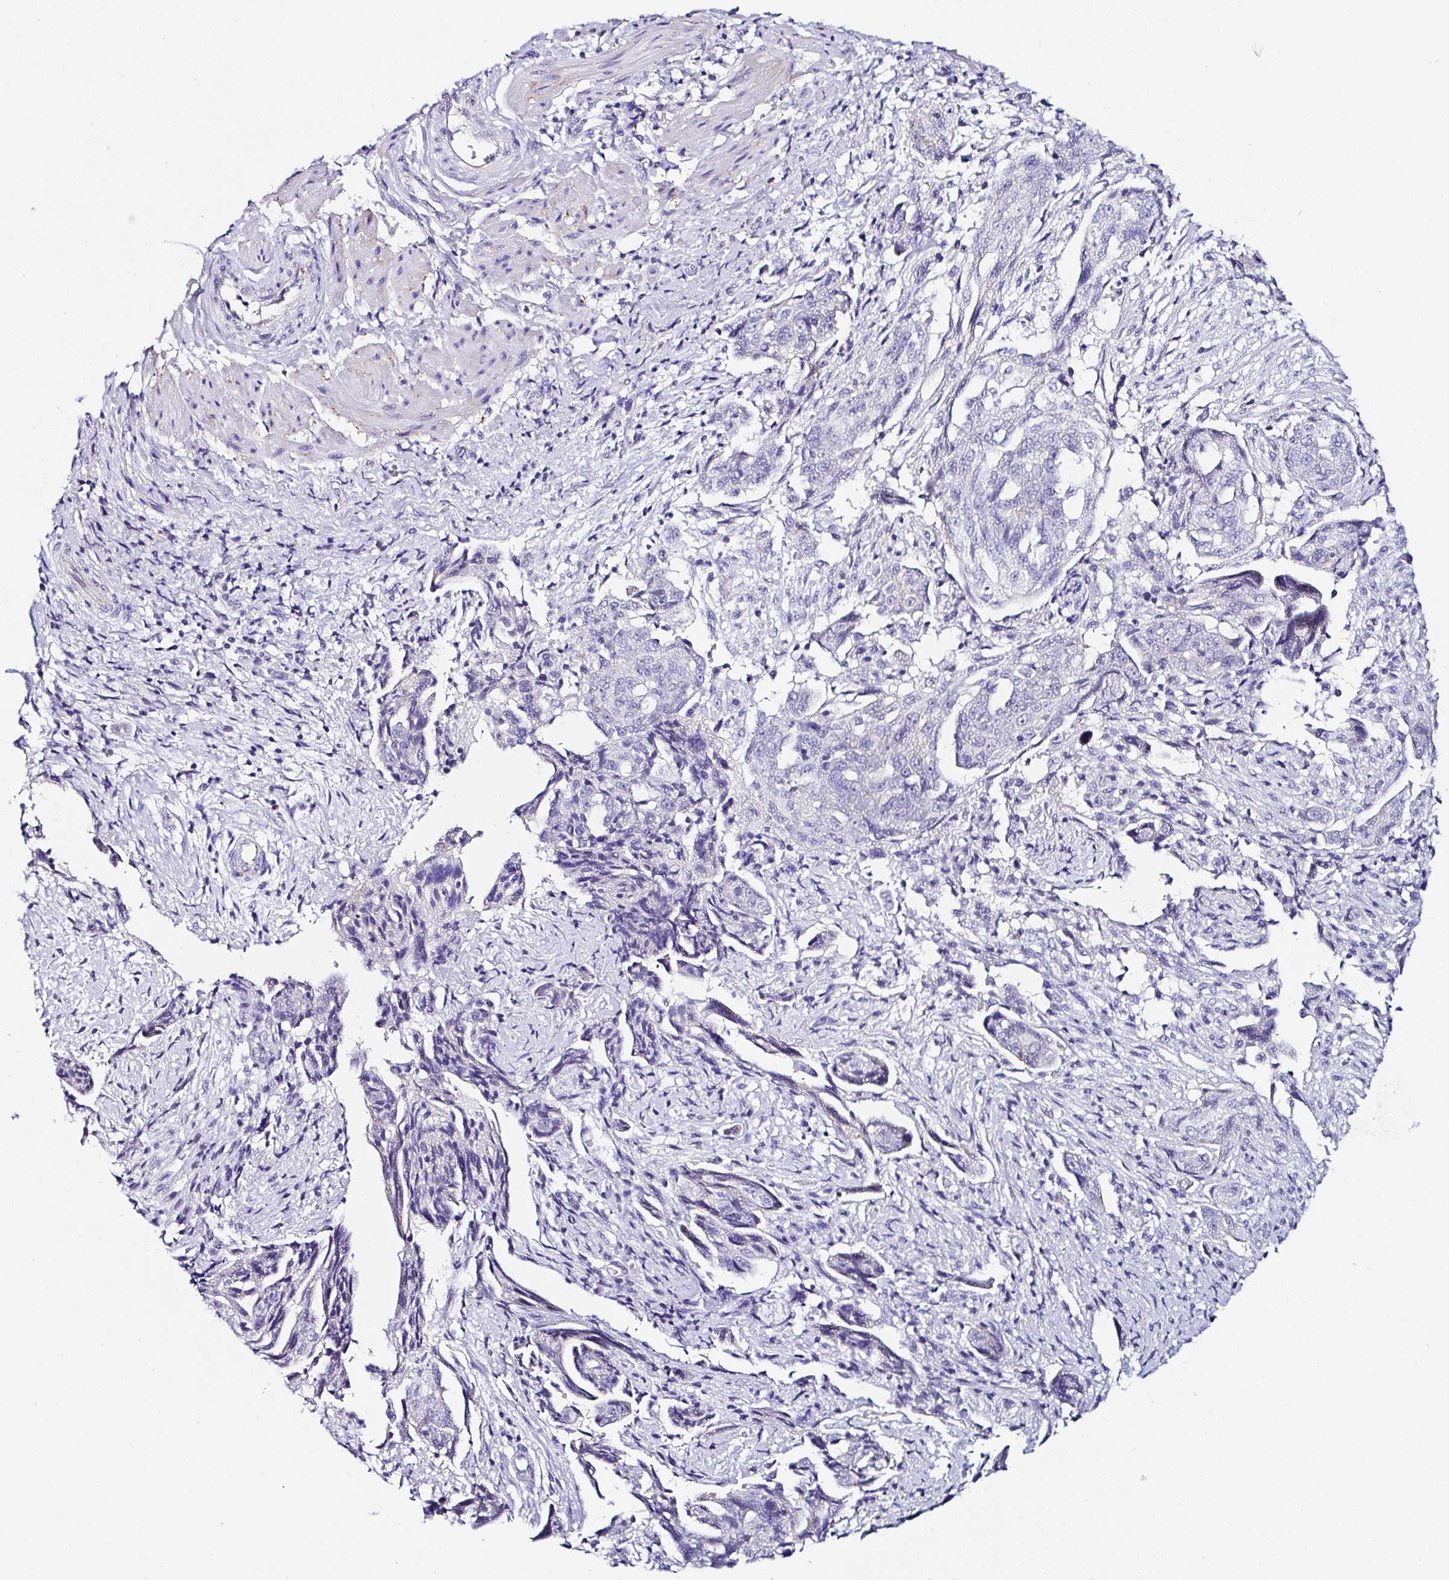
{"staining": {"intensity": "negative", "quantity": "none", "location": "none"}, "tissue": "ovarian cancer", "cell_type": "Tumor cells", "image_type": "cancer", "snomed": [{"axis": "morphology", "description": "Carcinoma, endometroid"}, {"axis": "topography", "description": "Ovary"}], "caption": "Tumor cells show no significant staining in endometroid carcinoma (ovarian).", "gene": "TMPRSS11E", "patient": {"sex": "female", "age": 70}}